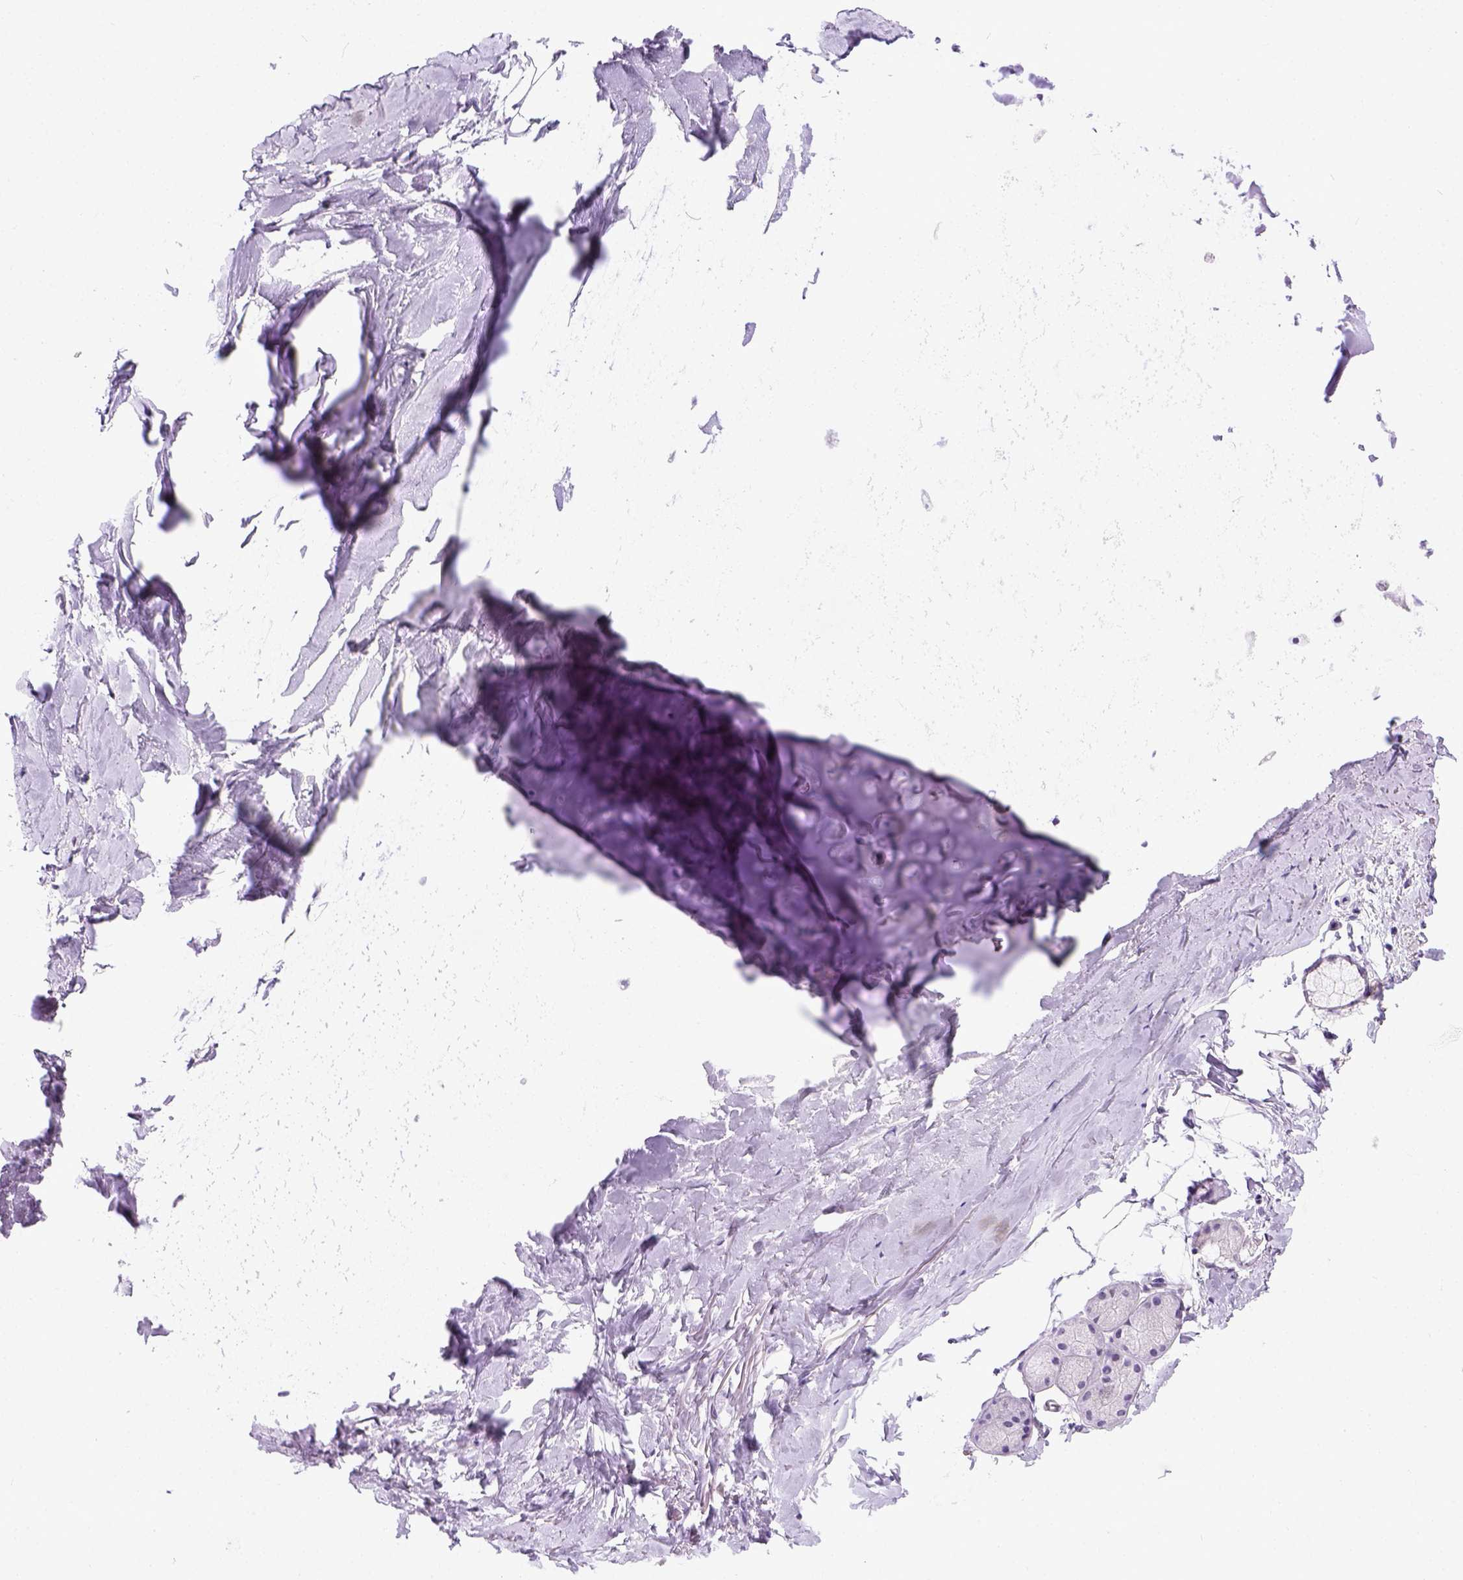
{"staining": {"intensity": "negative", "quantity": "none", "location": "none"}, "tissue": "adipose tissue", "cell_type": "Adipocytes", "image_type": "normal", "snomed": [{"axis": "morphology", "description": "Normal tissue, NOS"}, {"axis": "topography", "description": "Cartilage tissue"}, {"axis": "topography", "description": "Bronchus"}], "caption": "DAB (3,3'-diaminobenzidine) immunohistochemical staining of benign human adipose tissue displays no significant staining in adipocytes.", "gene": "FAM184B", "patient": {"sex": "female", "age": 79}}